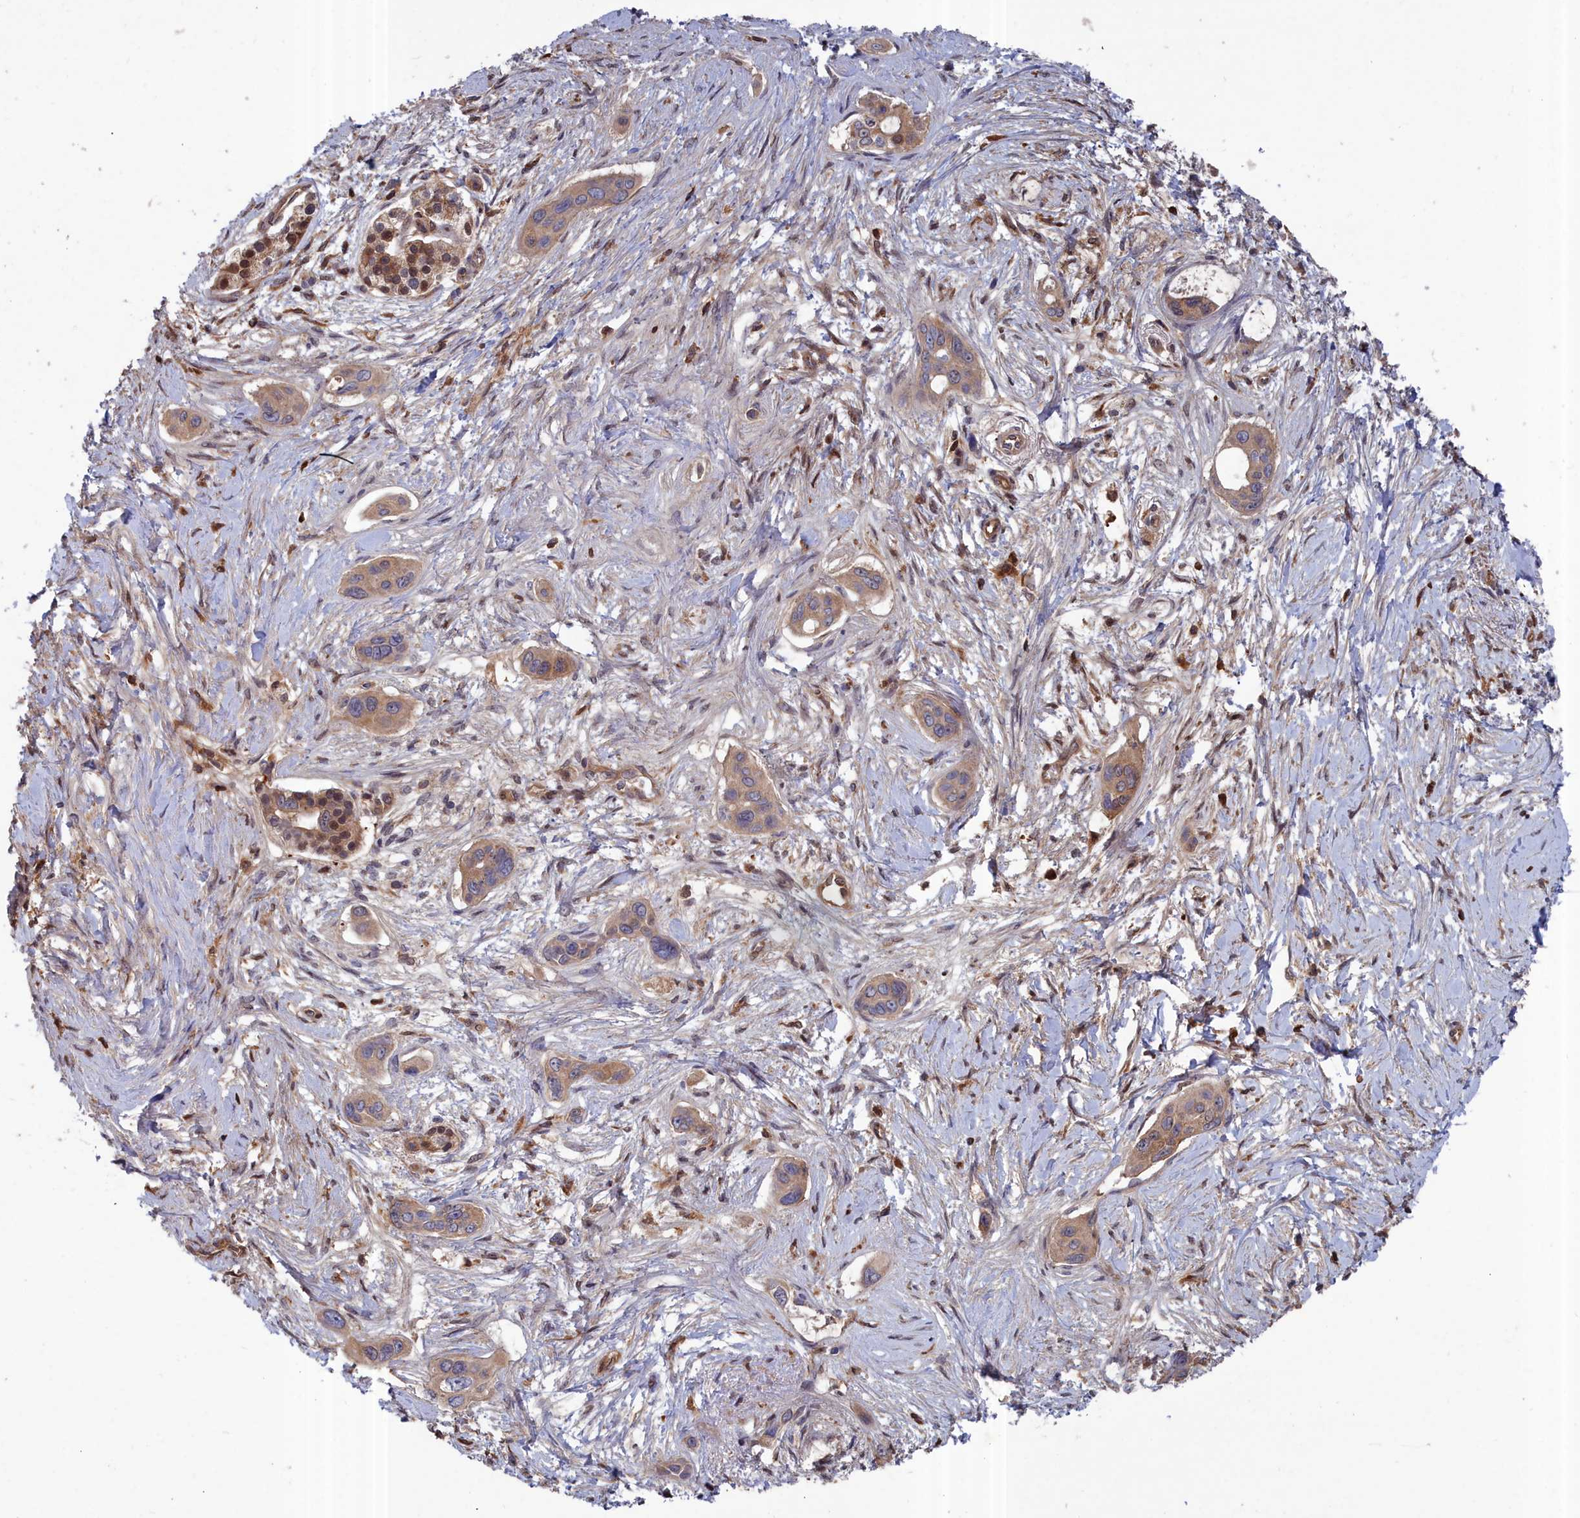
{"staining": {"intensity": "moderate", "quantity": ">75%", "location": "cytoplasmic/membranous"}, "tissue": "pancreatic cancer", "cell_type": "Tumor cells", "image_type": "cancer", "snomed": [{"axis": "morphology", "description": "Adenocarcinoma, NOS"}, {"axis": "topography", "description": "Pancreas"}], "caption": "The micrograph exhibits staining of pancreatic adenocarcinoma, revealing moderate cytoplasmic/membranous protein expression (brown color) within tumor cells. (brown staining indicates protein expression, while blue staining denotes nuclei).", "gene": "GFRA2", "patient": {"sex": "male", "age": 72}}